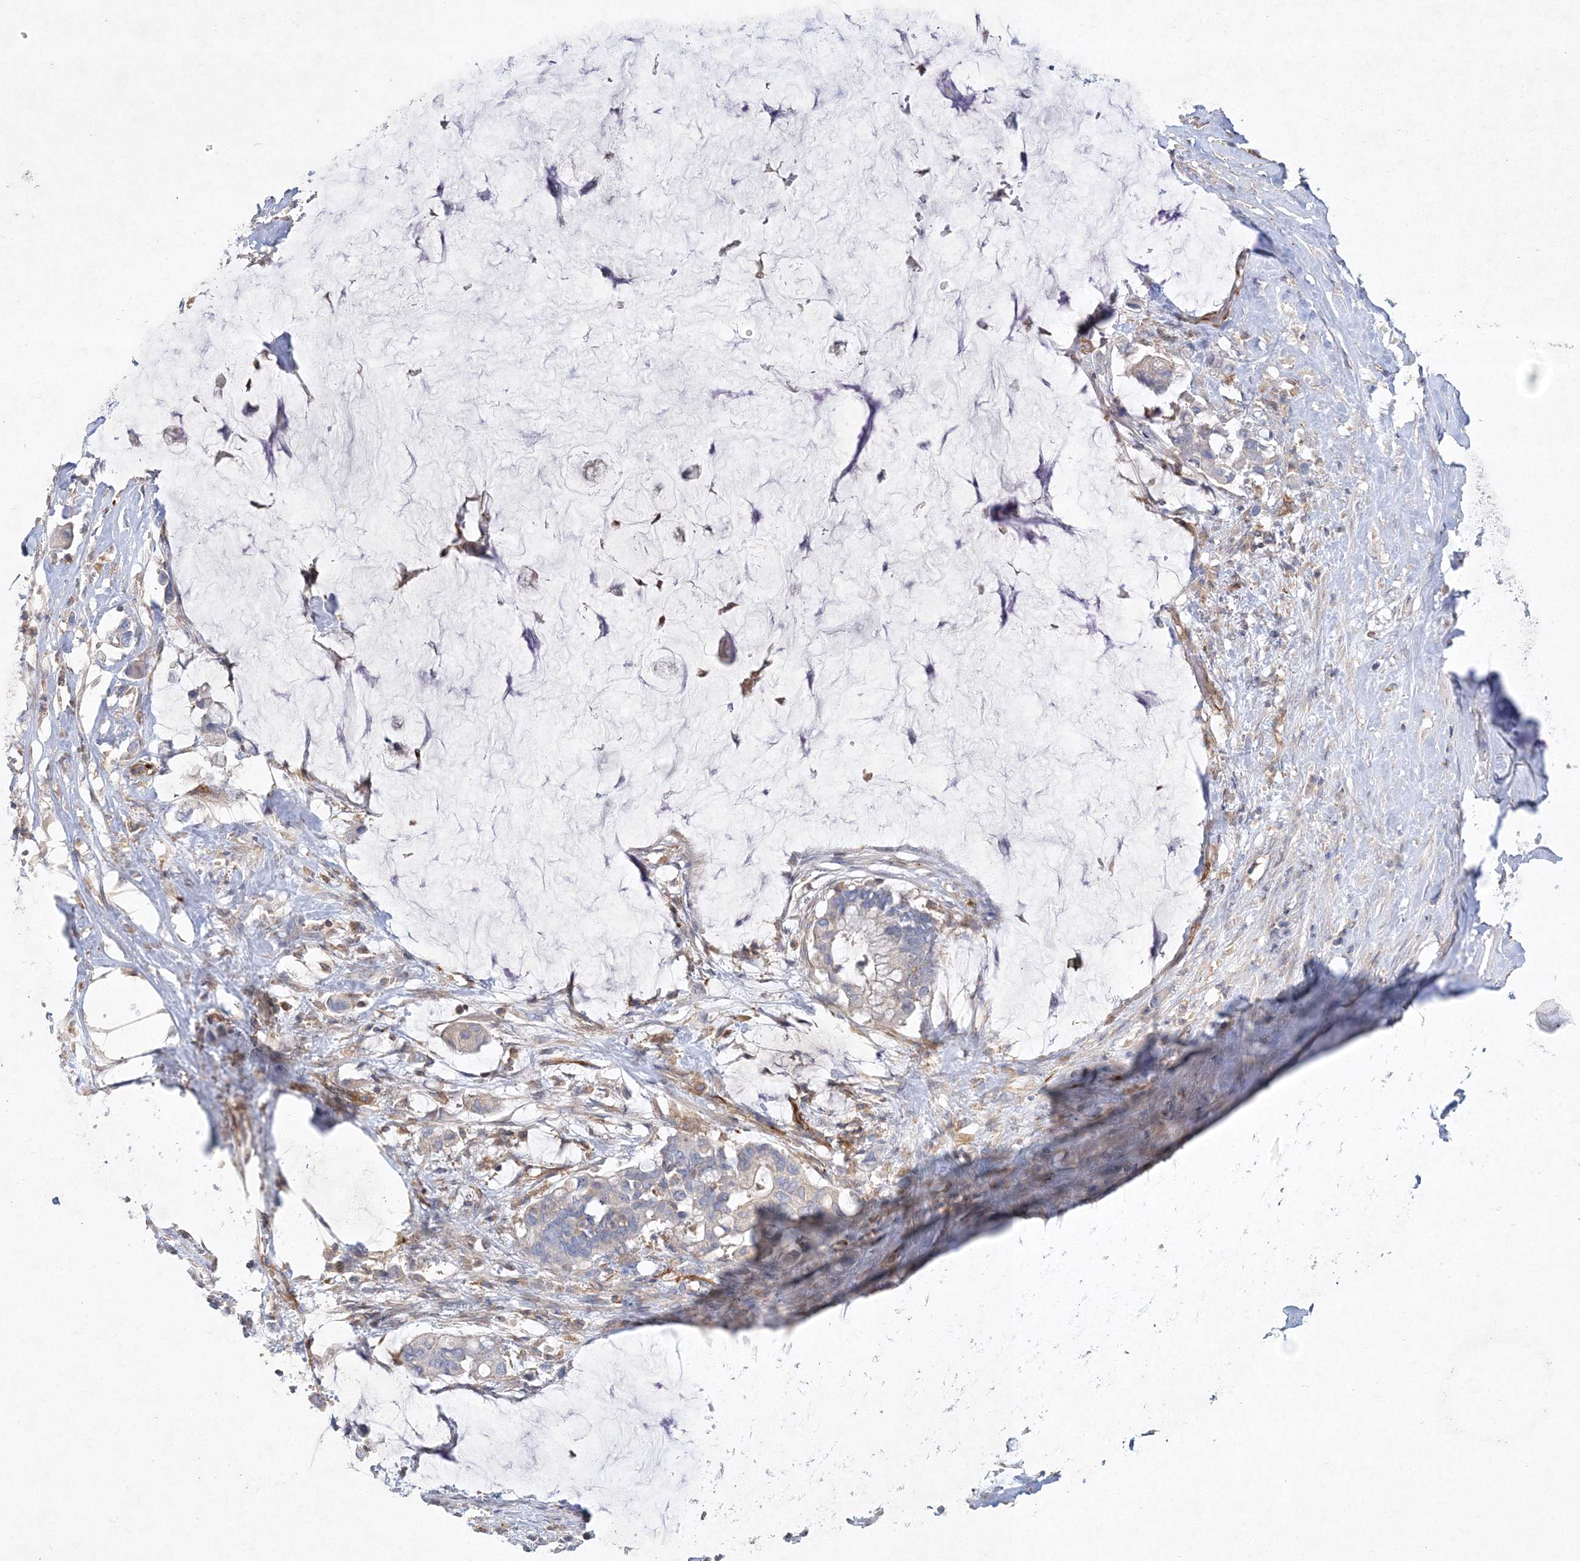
{"staining": {"intensity": "negative", "quantity": "none", "location": "none"}, "tissue": "pancreatic cancer", "cell_type": "Tumor cells", "image_type": "cancer", "snomed": [{"axis": "morphology", "description": "Adenocarcinoma, NOS"}, {"axis": "topography", "description": "Pancreas"}], "caption": "DAB (3,3'-diaminobenzidine) immunohistochemical staining of pancreatic cancer (adenocarcinoma) exhibits no significant expression in tumor cells.", "gene": "WDR37", "patient": {"sex": "male", "age": 41}}